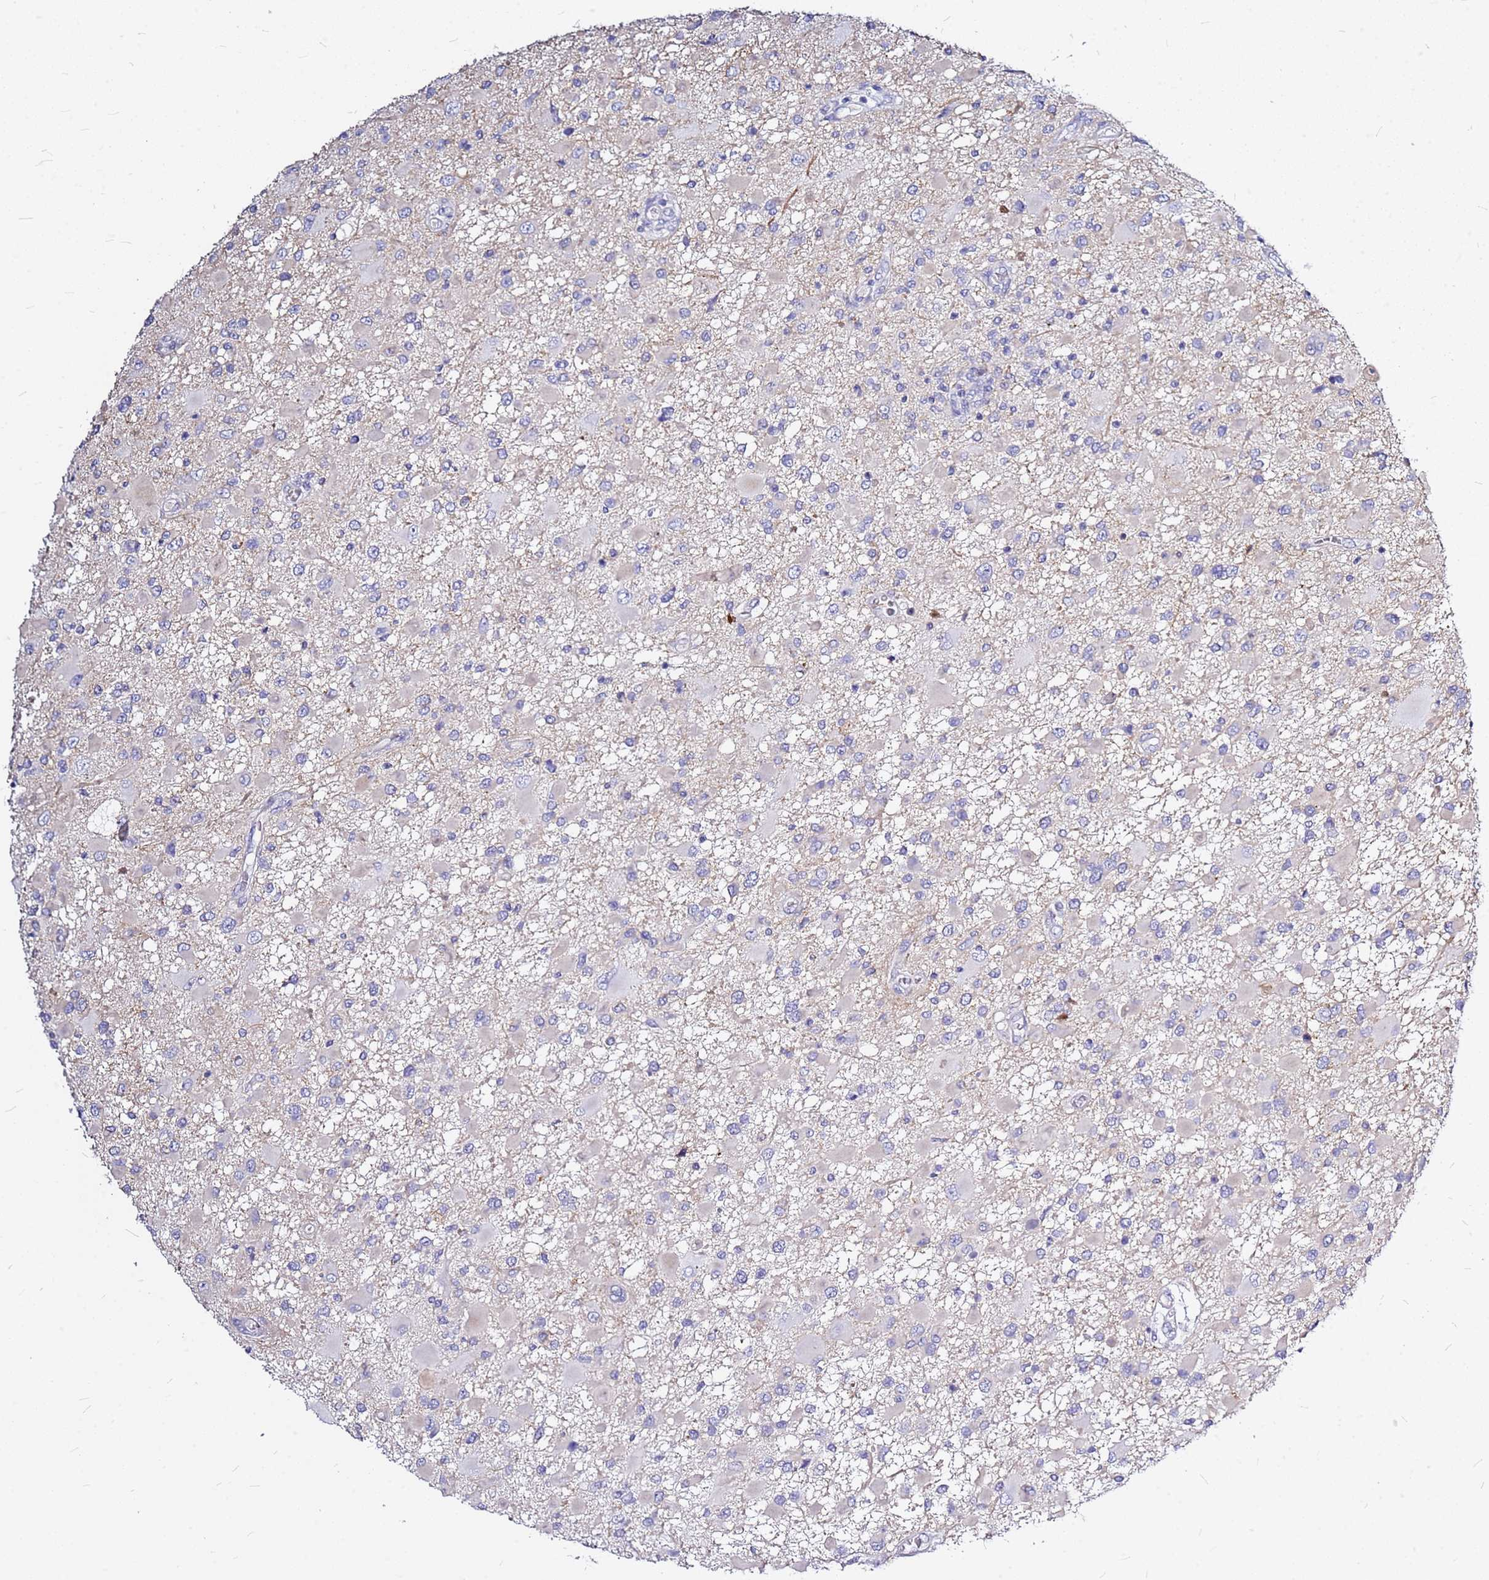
{"staining": {"intensity": "negative", "quantity": "none", "location": "none"}, "tissue": "glioma", "cell_type": "Tumor cells", "image_type": "cancer", "snomed": [{"axis": "morphology", "description": "Glioma, malignant, High grade"}, {"axis": "topography", "description": "Brain"}], "caption": "The micrograph exhibits no significant staining in tumor cells of malignant high-grade glioma.", "gene": "CASD1", "patient": {"sex": "male", "age": 53}}